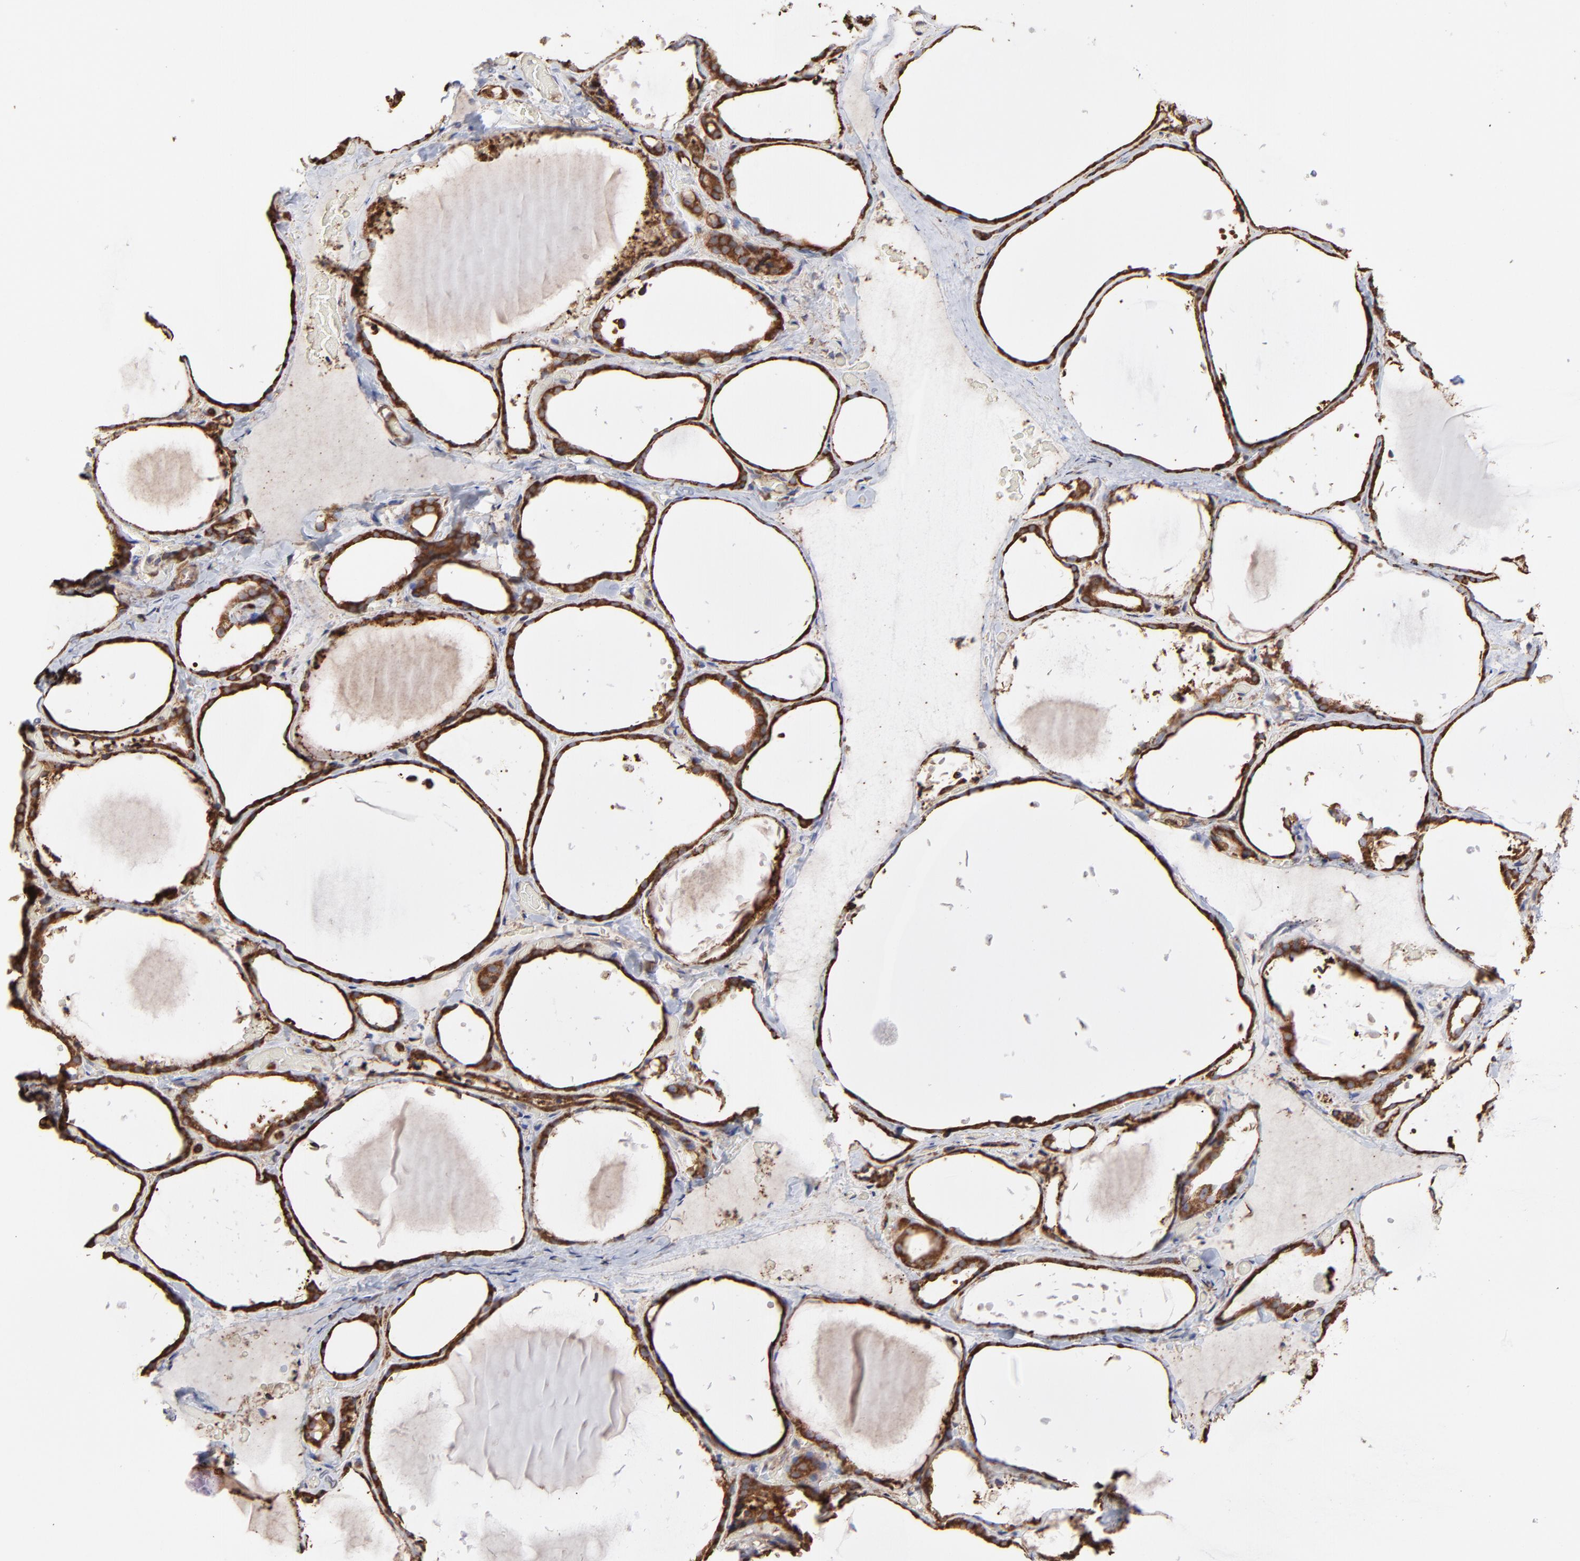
{"staining": {"intensity": "strong", "quantity": ">75%", "location": "cytoplasmic/membranous"}, "tissue": "thyroid gland", "cell_type": "Glandular cells", "image_type": "normal", "snomed": [{"axis": "morphology", "description": "Normal tissue, NOS"}, {"axis": "topography", "description": "Thyroid gland"}], "caption": "Protein staining of unremarkable thyroid gland shows strong cytoplasmic/membranous expression in about >75% of glandular cells.", "gene": "PFKM", "patient": {"sex": "female", "age": 22}}